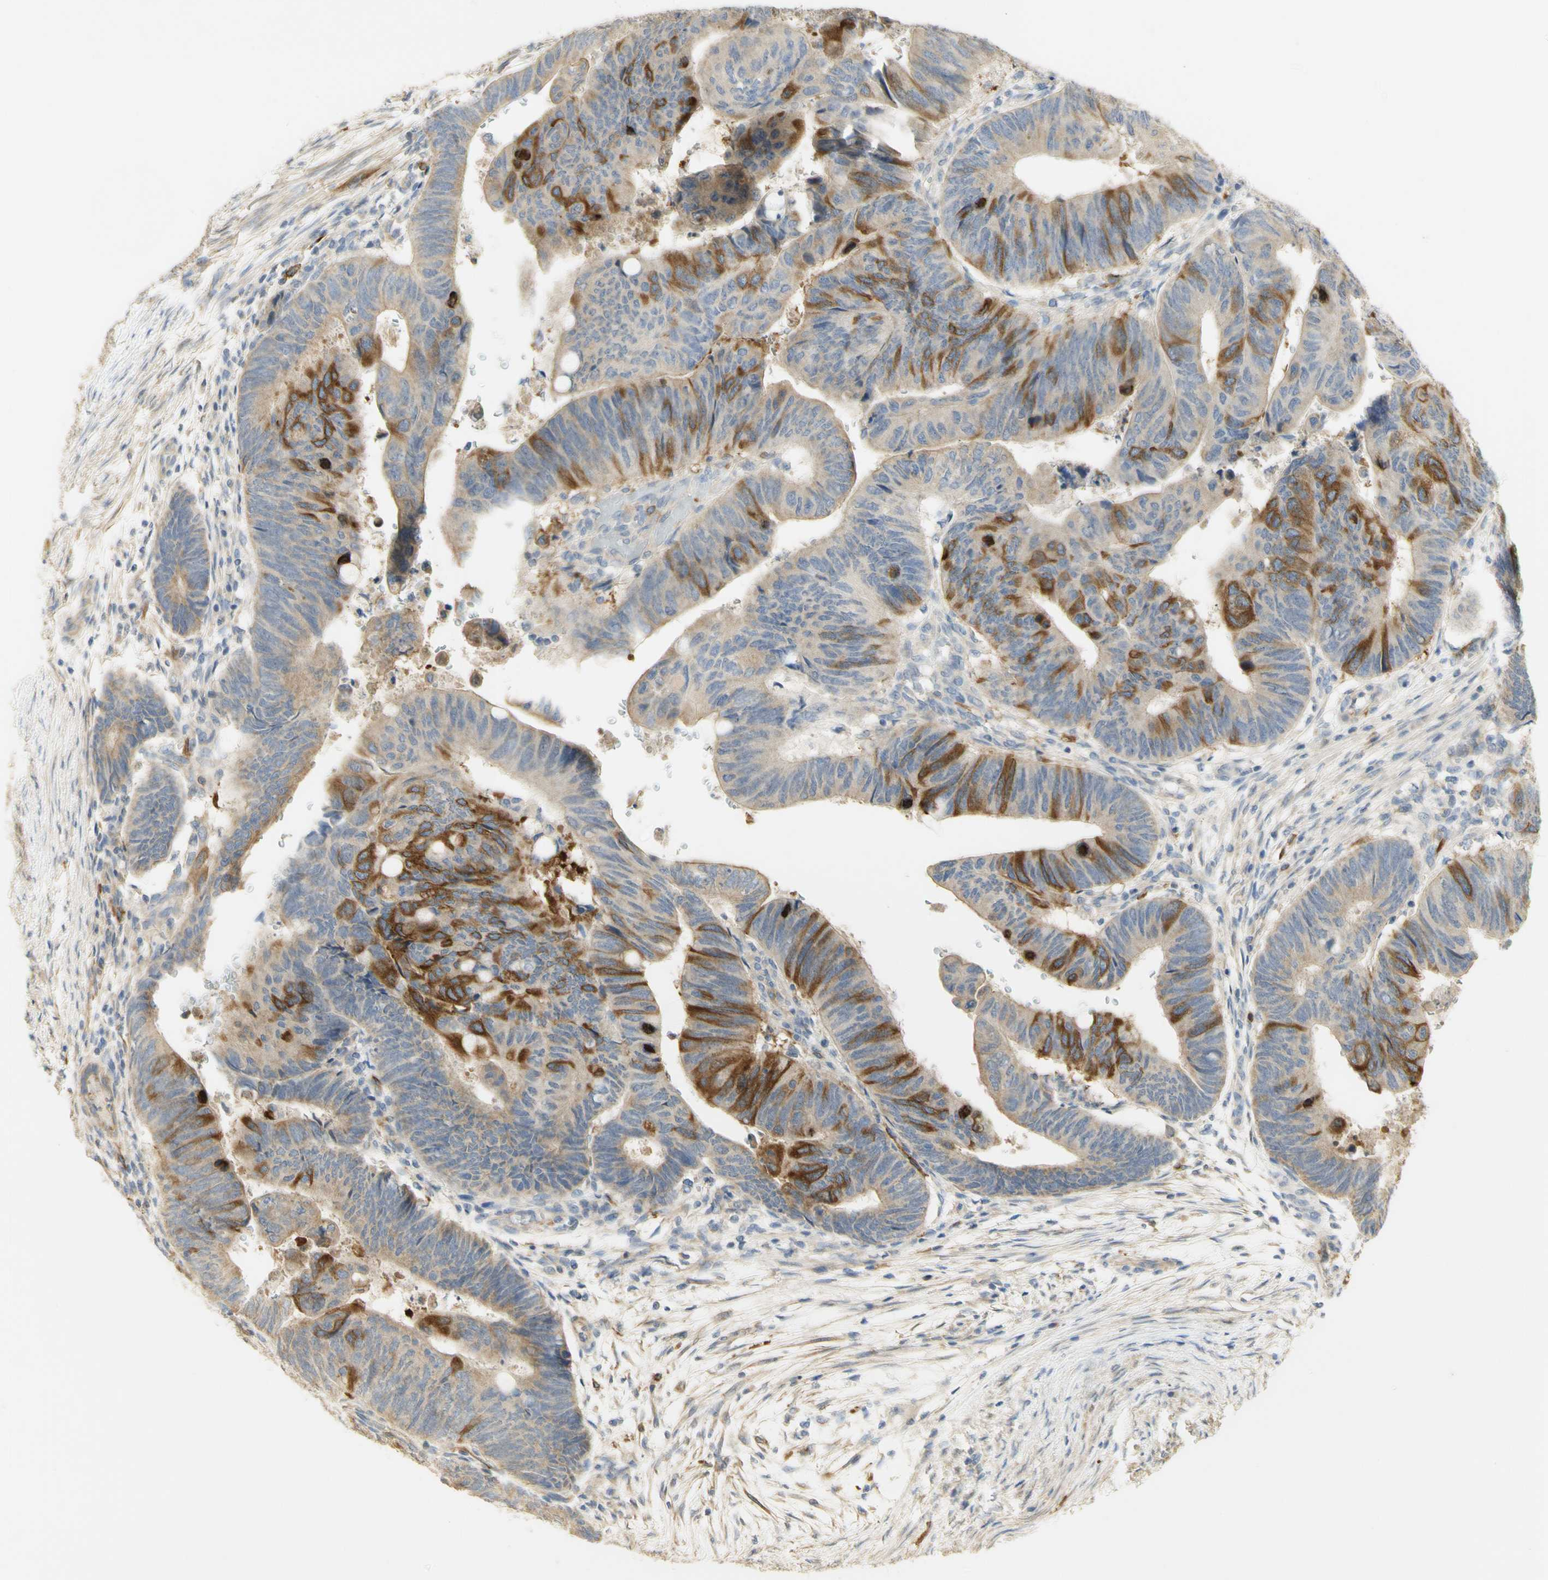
{"staining": {"intensity": "strong", "quantity": "25%-75%", "location": "cytoplasmic/membranous"}, "tissue": "colorectal cancer", "cell_type": "Tumor cells", "image_type": "cancer", "snomed": [{"axis": "morphology", "description": "Normal tissue, NOS"}, {"axis": "morphology", "description": "Adenocarcinoma, NOS"}, {"axis": "topography", "description": "Rectum"}, {"axis": "topography", "description": "Peripheral nerve tissue"}], "caption": "A high-resolution image shows IHC staining of colorectal cancer (adenocarcinoma), which reveals strong cytoplasmic/membranous expression in about 25%-75% of tumor cells.", "gene": "KIF11", "patient": {"sex": "male", "age": 92}}